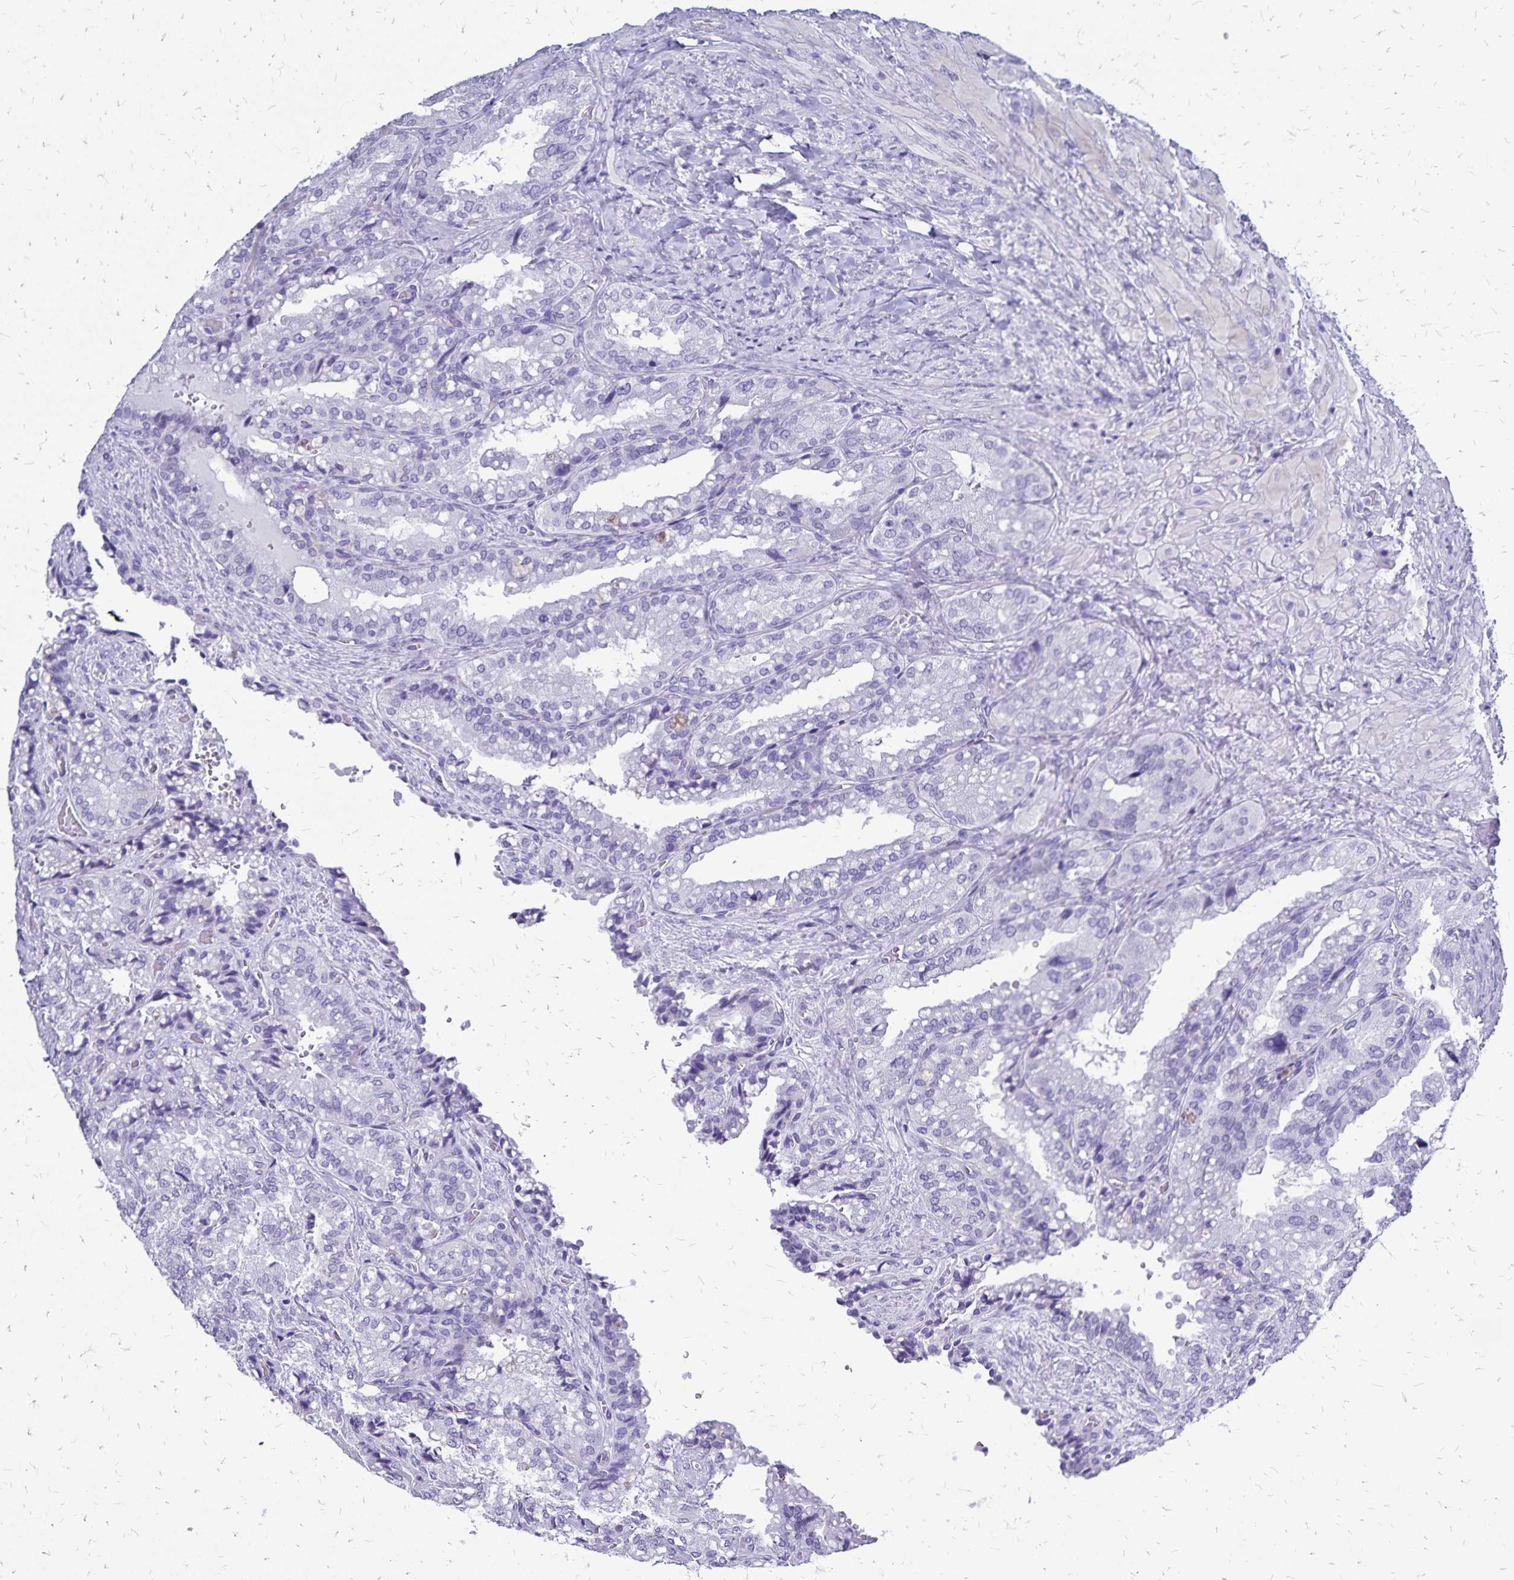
{"staining": {"intensity": "negative", "quantity": "none", "location": "none"}, "tissue": "seminal vesicle", "cell_type": "Glandular cells", "image_type": "normal", "snomed": [{"axis": "morphology", "description": "Normal tissue, NOS"}, {"axis": "topography", "description": "Seminal veicle"}], "caption": "Immunohistochemical staining of benign human seminal vesicle displays no significant staining in glandular cells. The staining is performed using DAB (3,3'-diaminobenzidine) brown chromogen with nuclei counter-stained in using hematoxylin.", "gene": "HMGB3", "patient": {"sex": "male", "age": 57}}